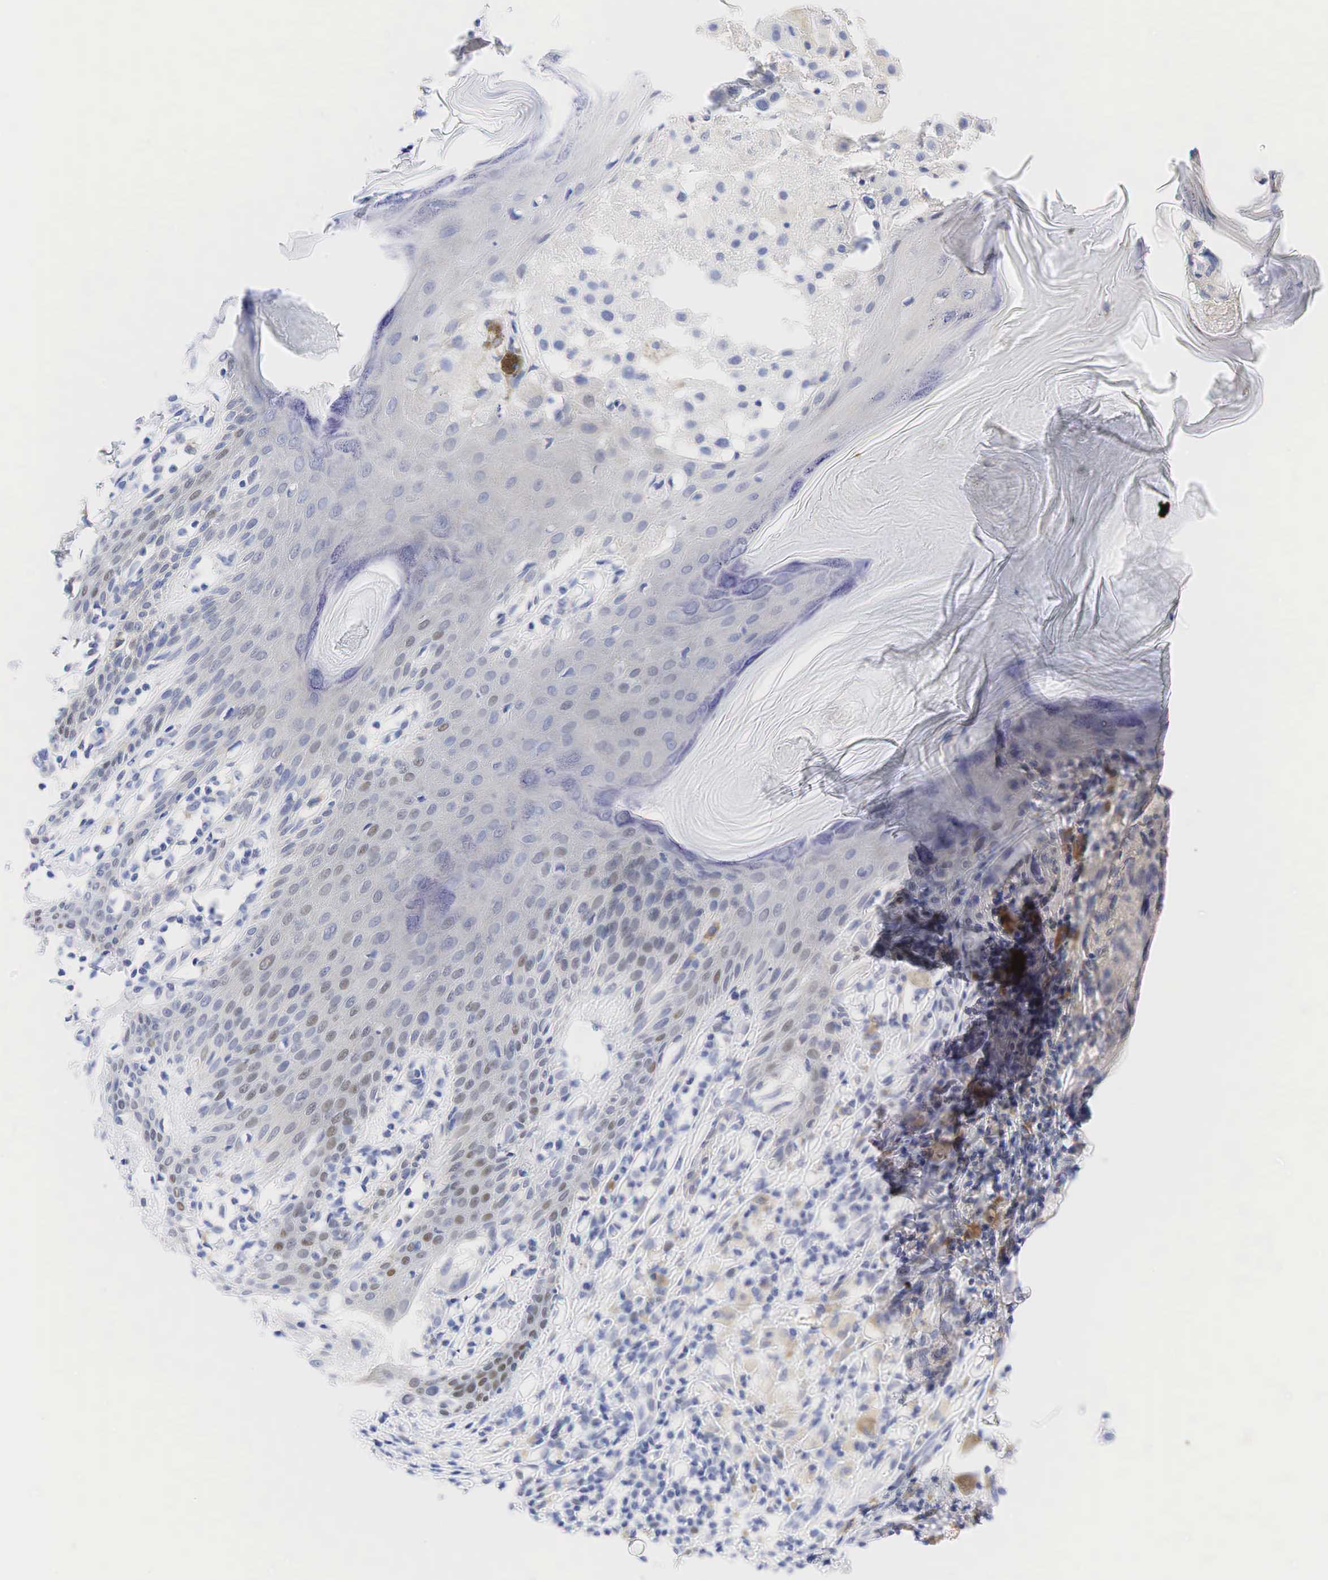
{"staining": {"intensity": "negative", "quantity": "none", "location": "none"}, "tissue": "melanoma", "cell_type": "Tumor cells", "image_type": "cancer", "snomed": [{"axis": "morphology", "description": "Malignant melanoma, NOS"}, {"axis": "topography", "description": "Skin"}], "caption": "High magnification brightfield microscopy of malignant melanoma stained with DAB (3,3'-diaminobenzidine) (brown) and counterstained with hematoxylin (blue): tumor cells show no significant expression.", "gene": "AR", "patient": {"sex": "female", "age": 85}}